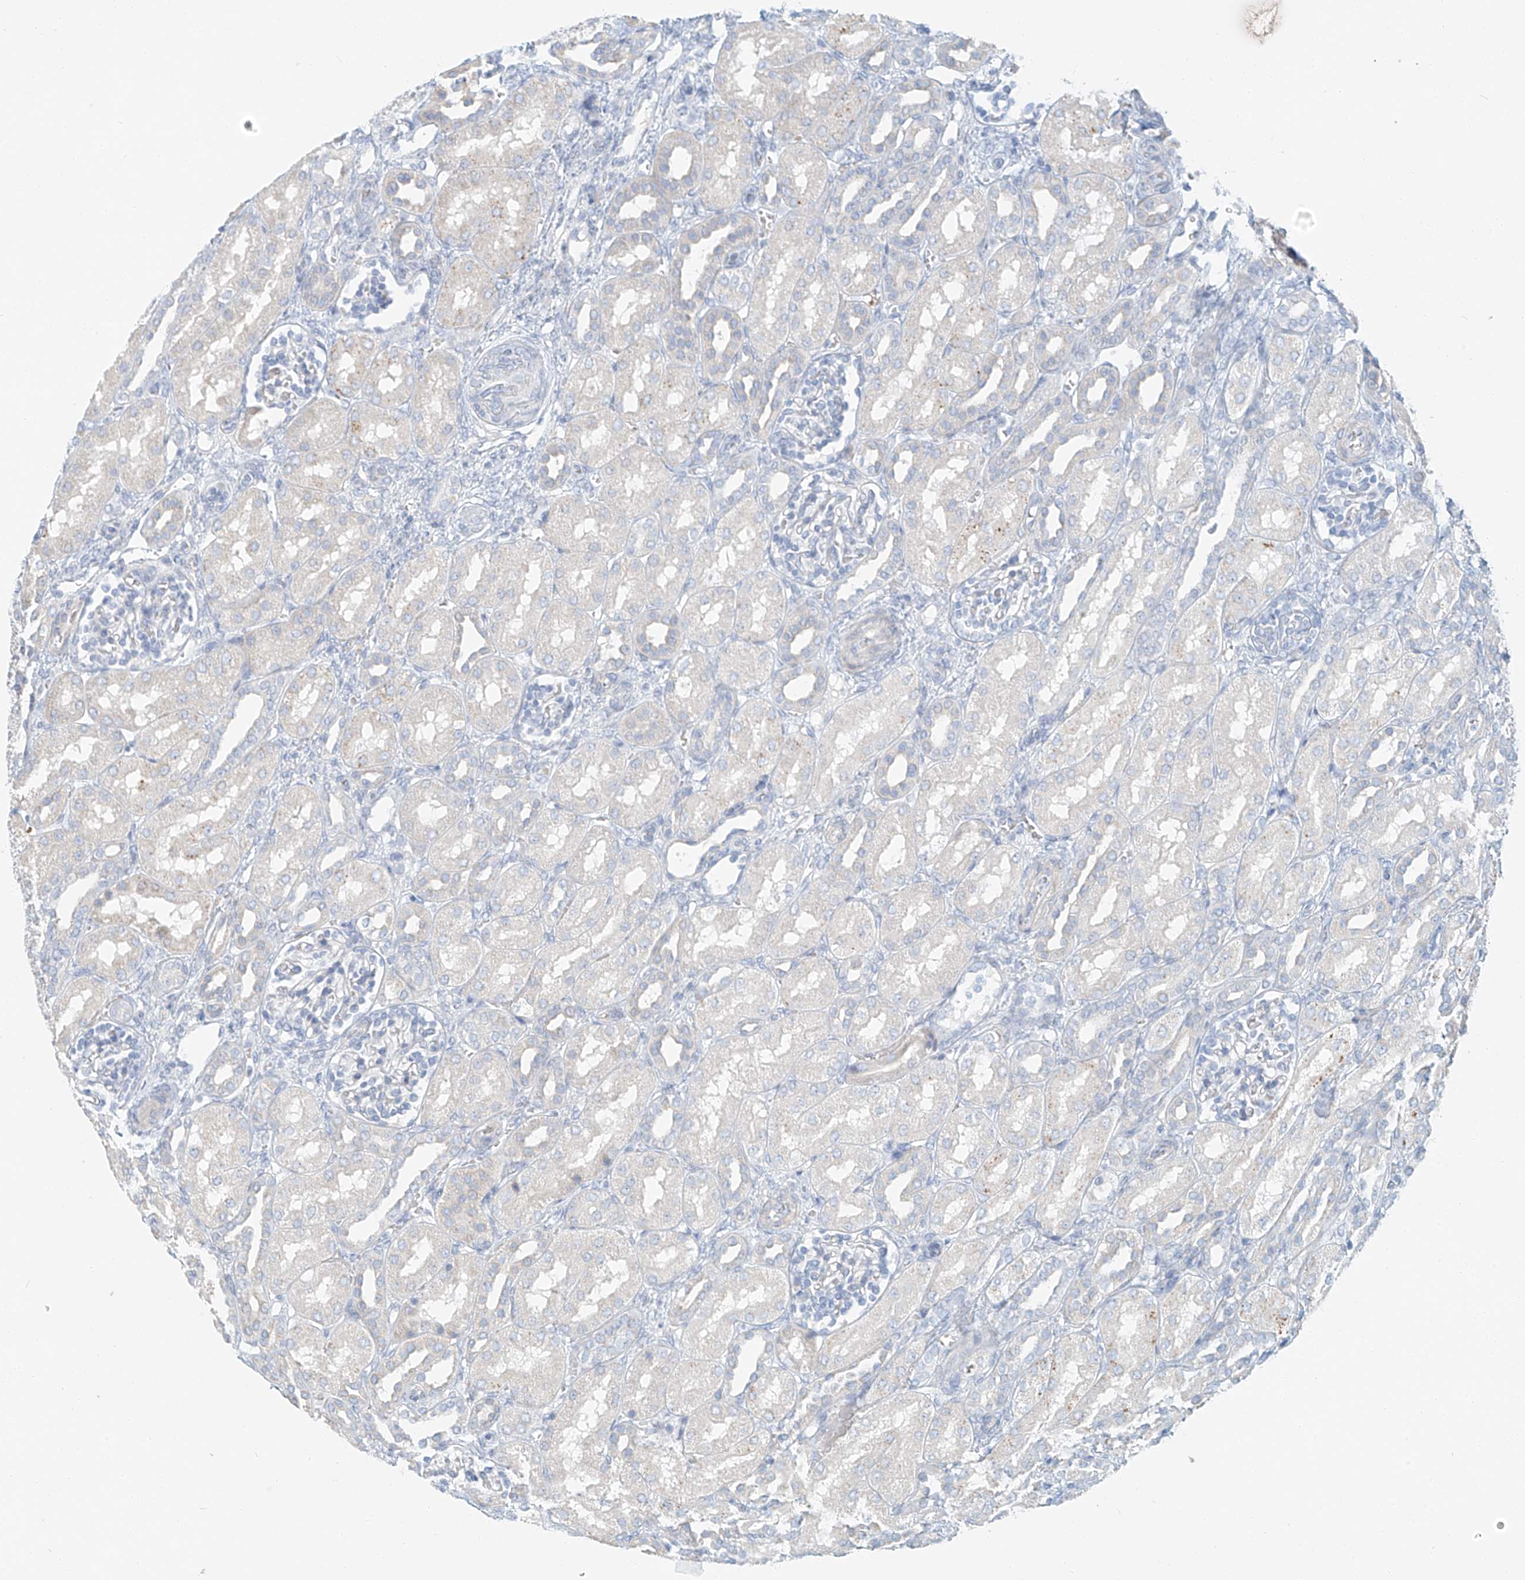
{"staining": {"intensity": "negative", "quantity": "none", "location": "none"}, "tissue": "kidney", "cell_type": "Cells in glomeruli", "image_type": "normal", "snomed": [{"axis": "morphology", "description": "Normal tissue, NOS"}, {"axis": "morphology", "description": "Neoplasm, malignant, NOS"}, {"axis": "topography", "description": "Kidney"}], "caption": "High magnification brightfield microscopy of unremarkable kidney stained with DAB (3,3'-diaminobenzidine) (brown) and counterstained with hematoxylin (blue): cells in glomeruli show no significant staining.", "gene": "PGC", "patient": {"sex": "female", "age": 1}}